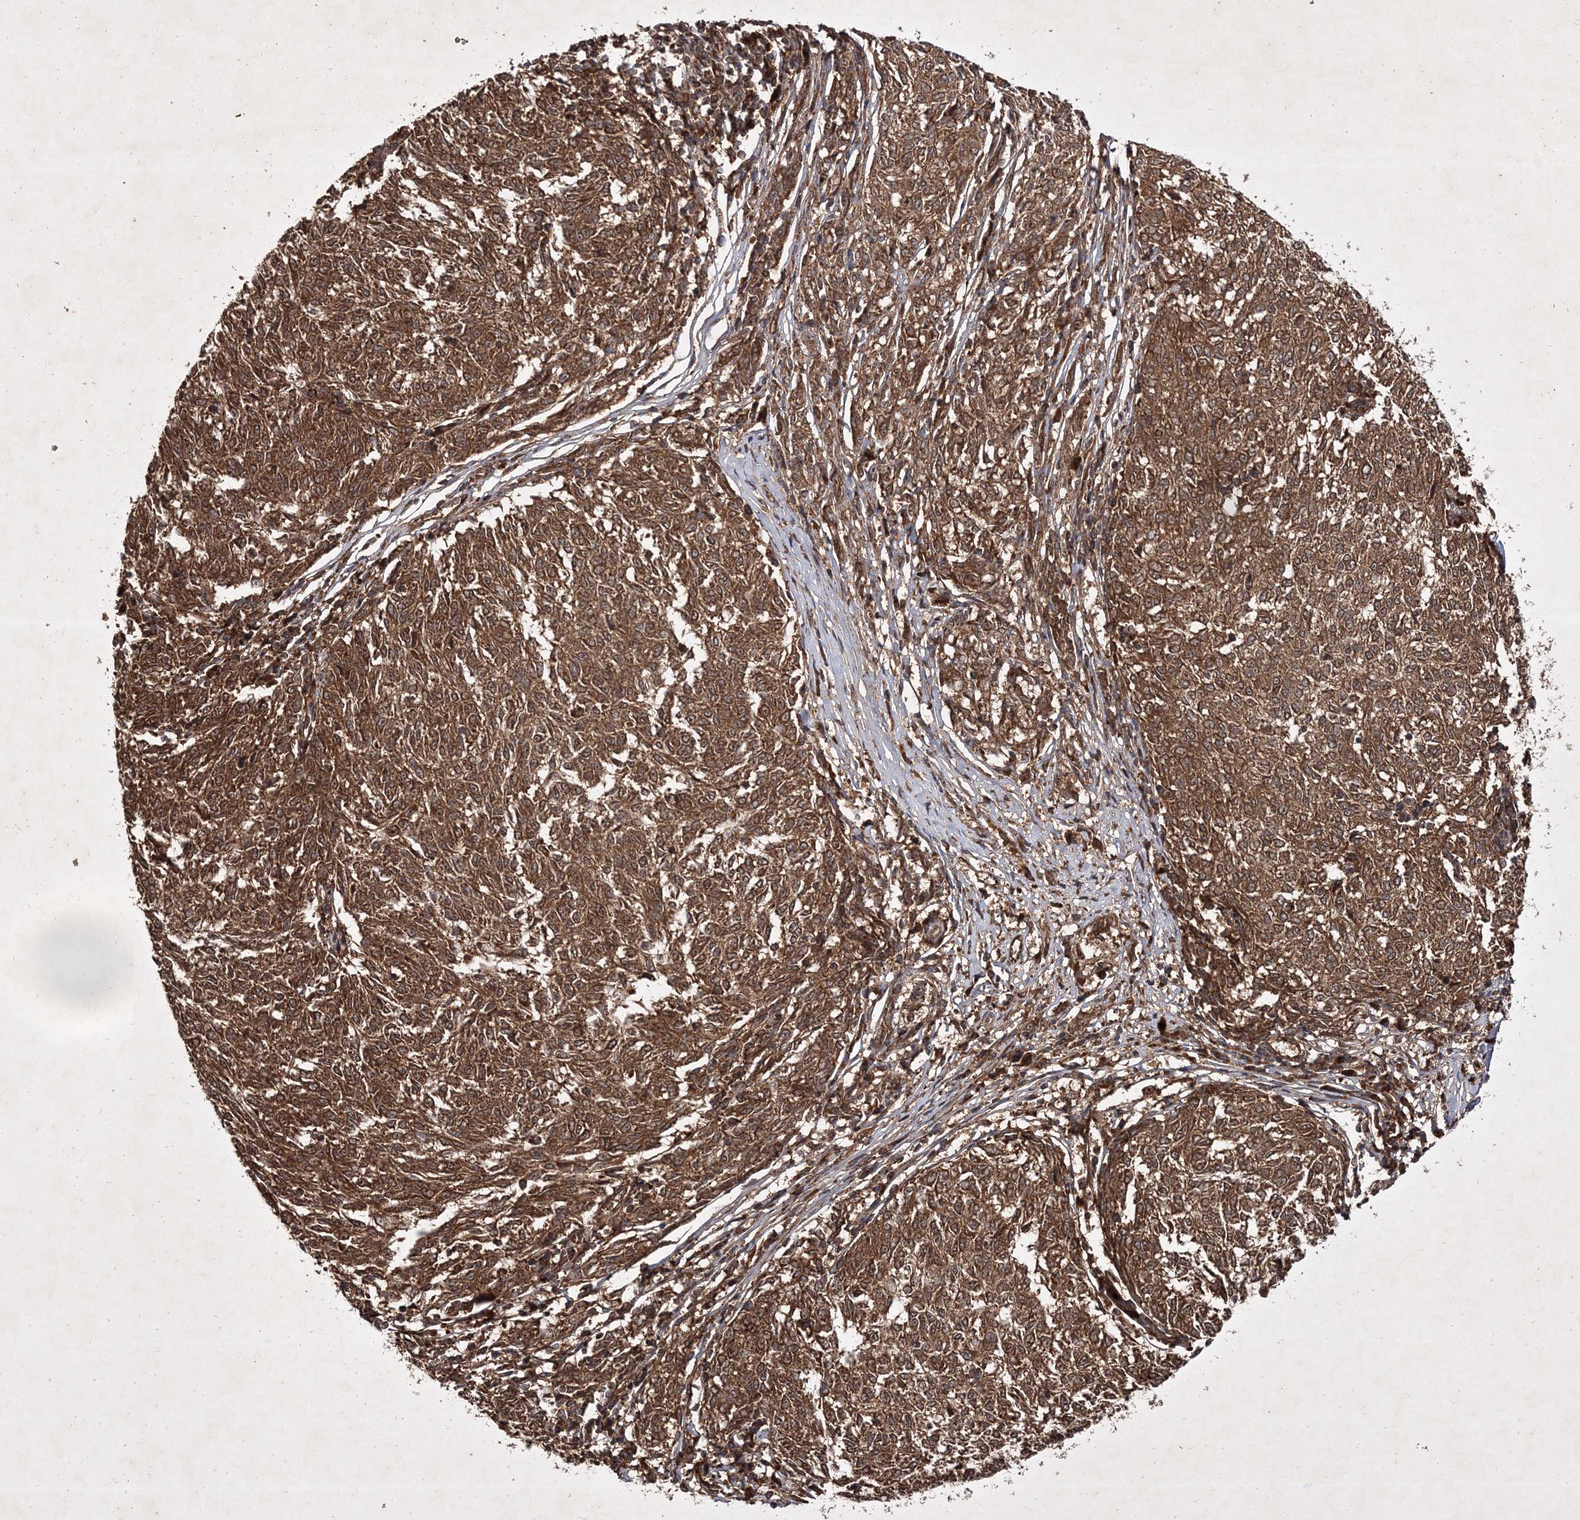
{"staining": {"intensity": "moderate", "quantity": ">75%", "location": "cytoplasmic/membranous"}, "tissue": "melanoma", "cell_type": "Tumor cells", "image_type": "cancer", "snomed": [{"axis": "morphology", "description": "Malignant melanoma, NOS"}, {"axis": "topography", "description": "Skin"}], "caption": "Melanoma stained with a brown dye displays moderate cytoplasmic/membranous positive staining in approximately >75% of tumor cells.", "gene": "DNAJC13", "patient": {"sex": "female", "age": 72}}